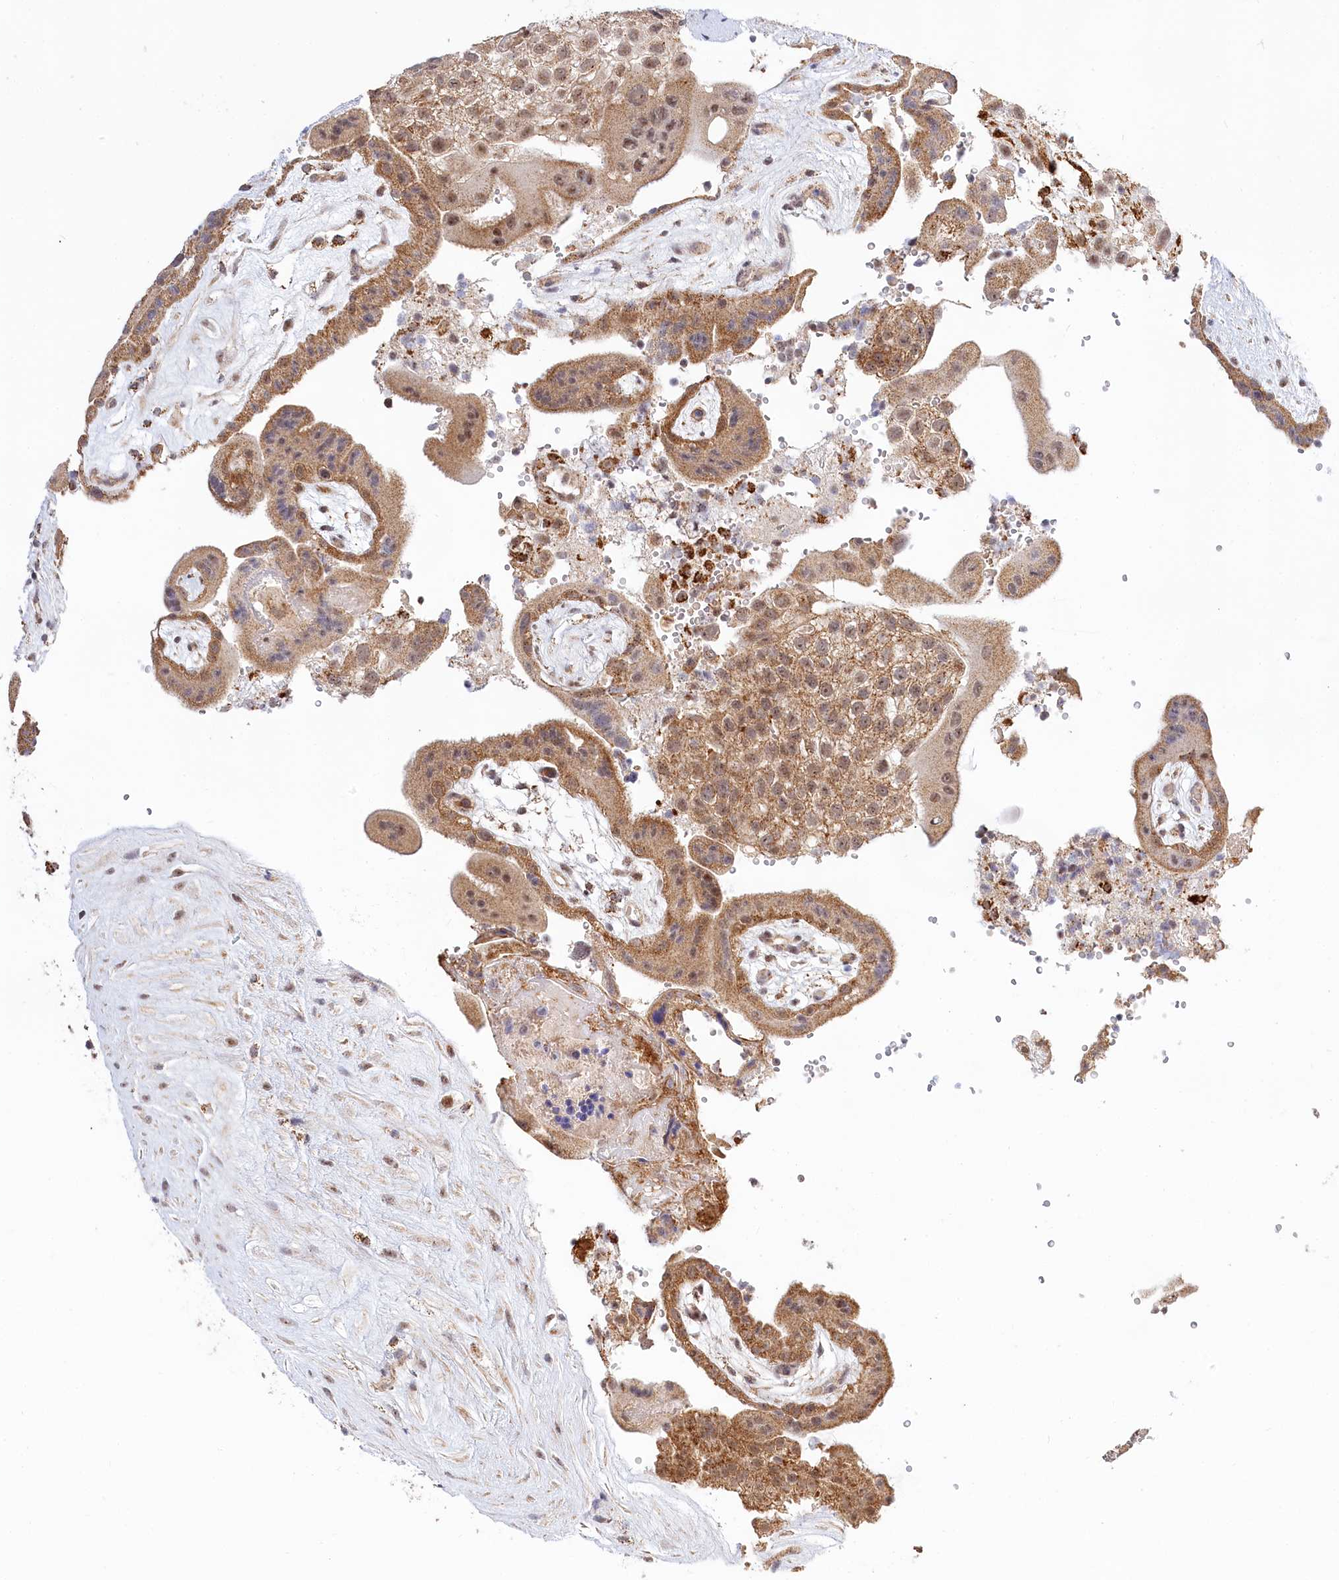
{"staining": {"intensity": "moderate", "quantity": ">75%", "location": "cytoplasmic/membranous"}, "tissue": "placenta", "cell_type": "Trophoblastic cells", "image_type": "normal", "snomed": [{"axis": "morphology", "description": "Normal tissue, NOS"}, {"axis": "topography", "description": "Placenta"}], "caption": "Moderate cytoplasmic/membranous positivity for a protein is identified in about >75% of trophoblastic cells of normal placenta using immunohistochemistry (IHC).", "gene": "RTN4IP1", "patient": {"sex": "female", "age": 18}}